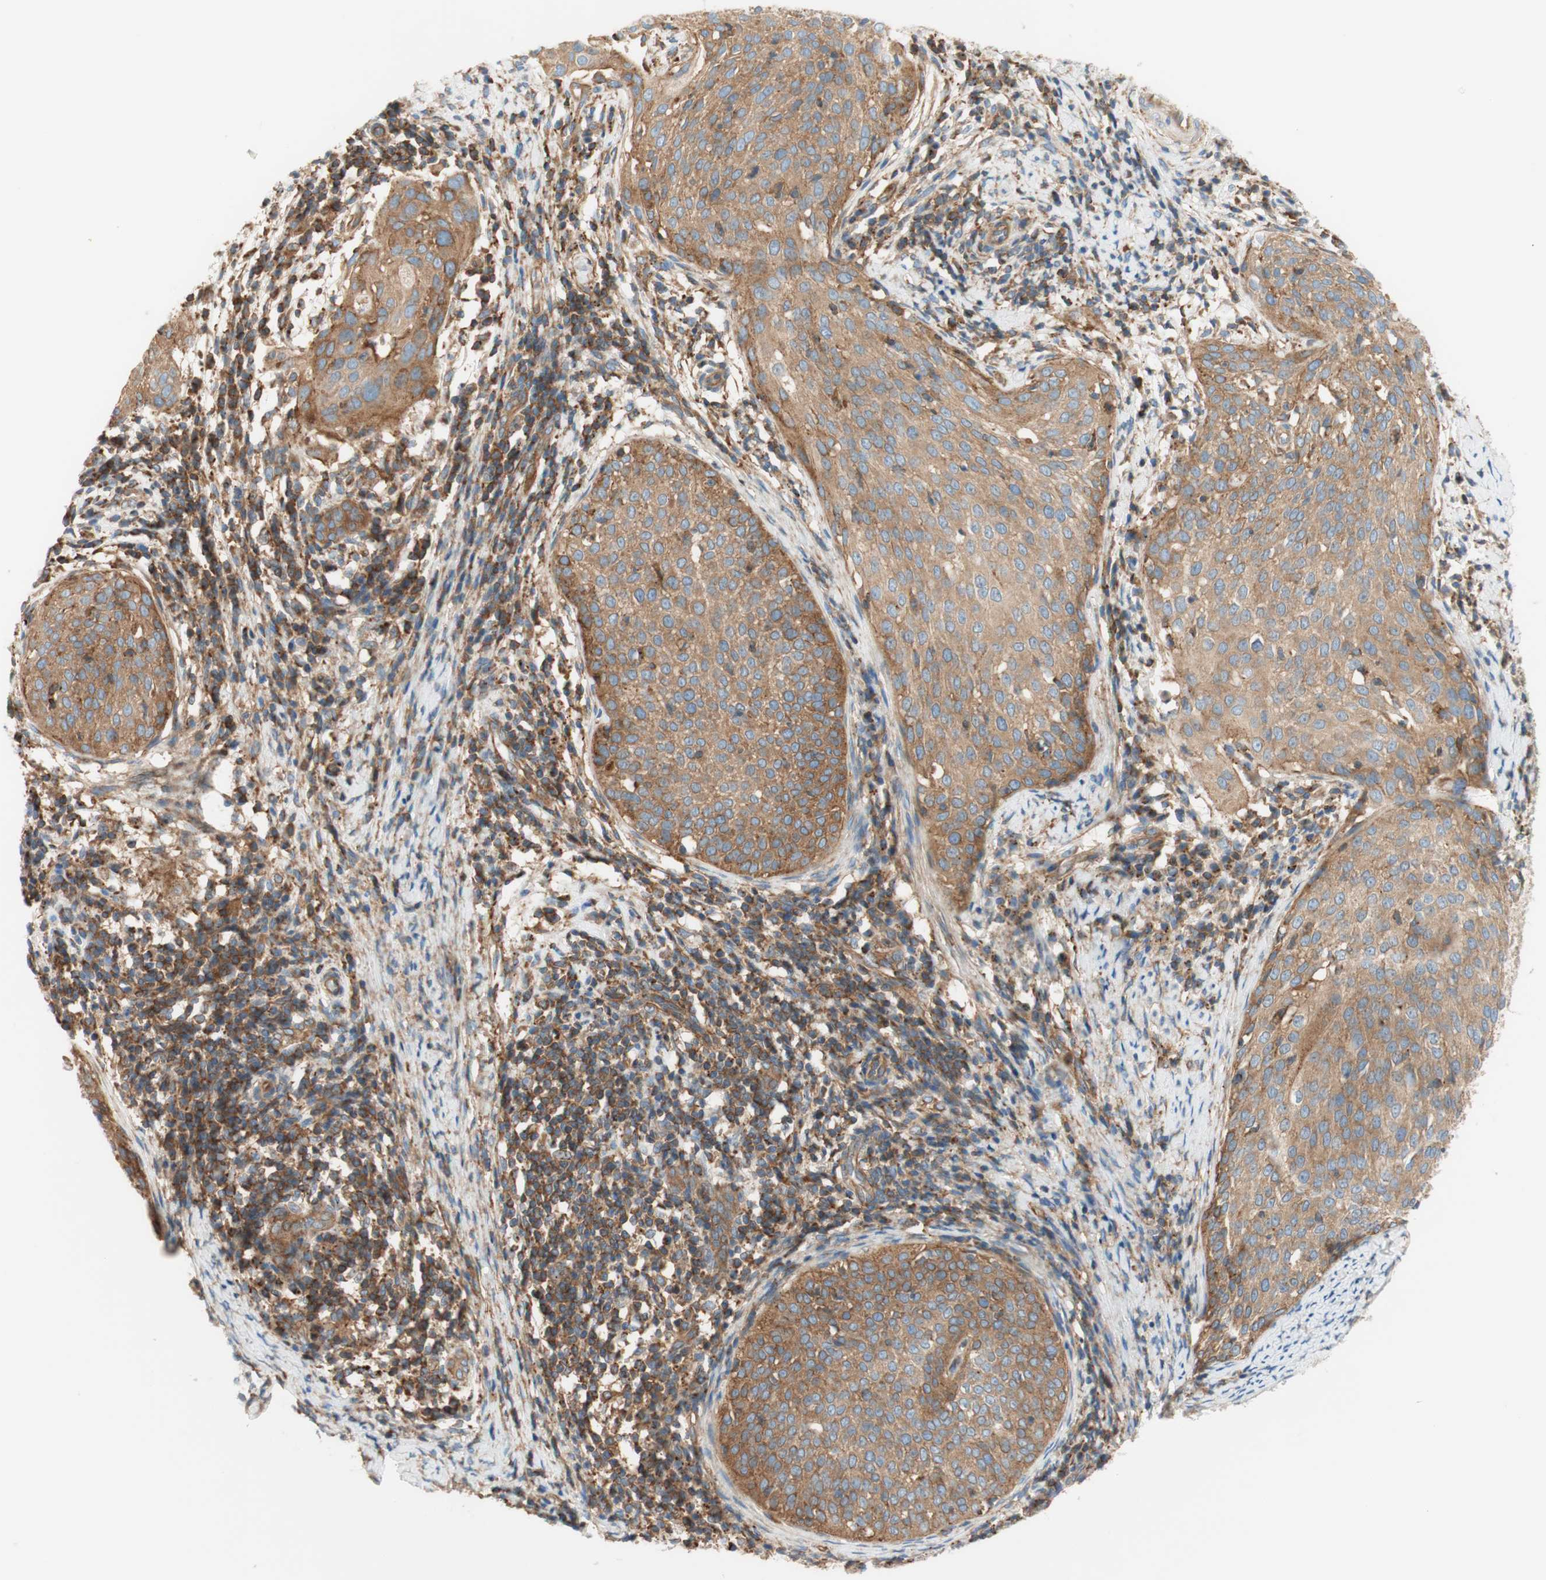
{"staining": {"intensity": "moderate", "quantity": ">75%", "location": "cytoplasmic/membranous"}, "tissue": "cervical cancer", "cell_type": "Tumor cells", "image_type": "cancer", "snomed": [{"axis": "morphology", "description": "Squamous cell carcinoma, NOS"}, {"axis": "topography", "description": "Cervix"}], "caption": "IHC (DAB) staining of squamous cell carcinoma (cervical) shows moderate cytoplasmic/membranous protein positivity in about >75% of tumor cells.", "gene": "VPS26A", "patient": {"sex": "female", "age": 51}}